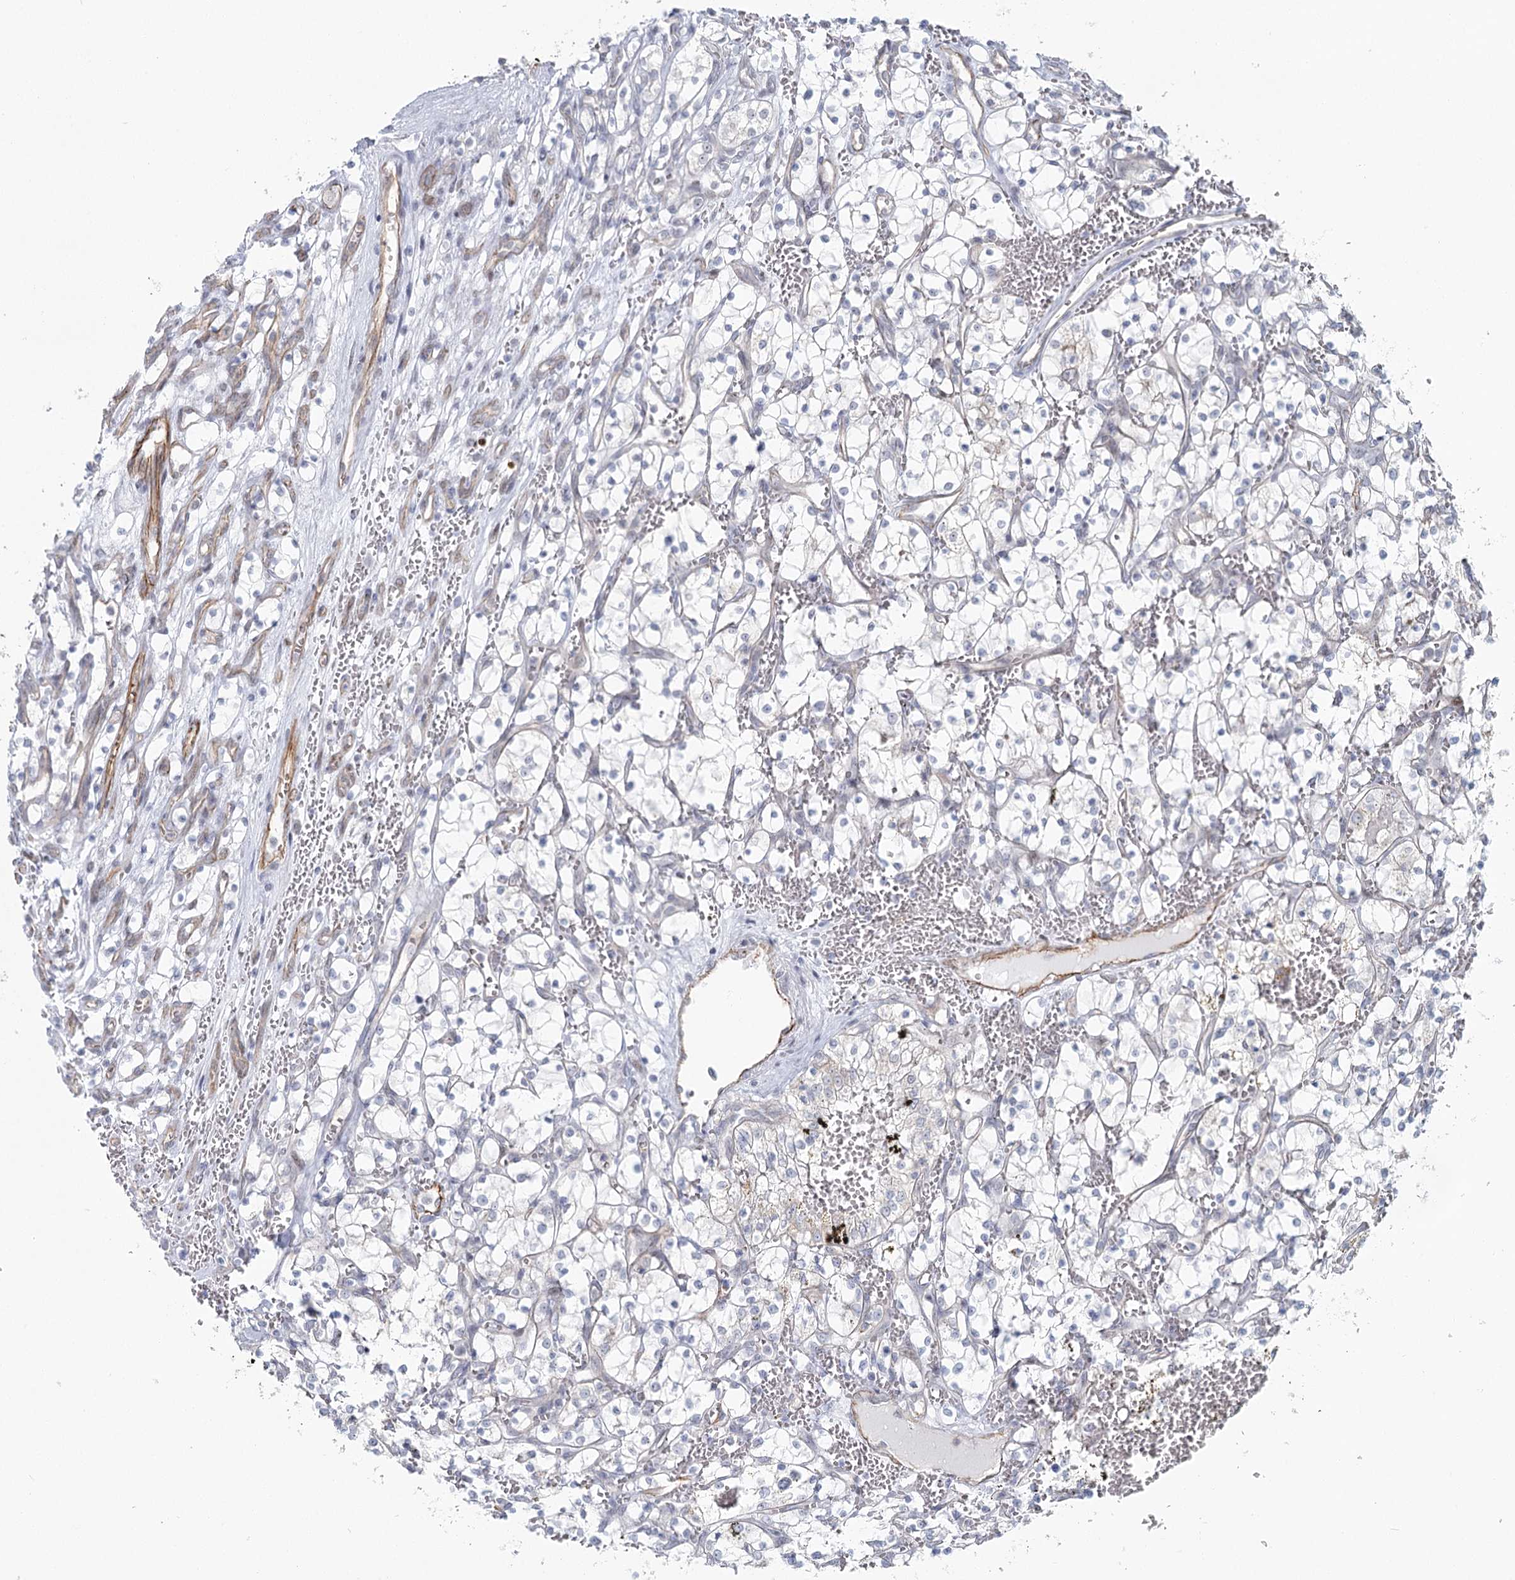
{"staining": {"intensity": "negative", "quantity": "none", "location": "none"}, "tissue": "renal cancer", "cell_type": "Tumor cells", "image_type": "cancer", "snomed": [{"axis": "morphology", "description": "Adenocarcinoma, NOS"}, {"axis": "topography", "description": "Kidney"}], "caption": "Human adenocarcinoma (renal) stained for a protein using IHC shows no expression in tumor cells.", "gene": "ABHD8", "patient": {"sex": "female", "age": 69}}